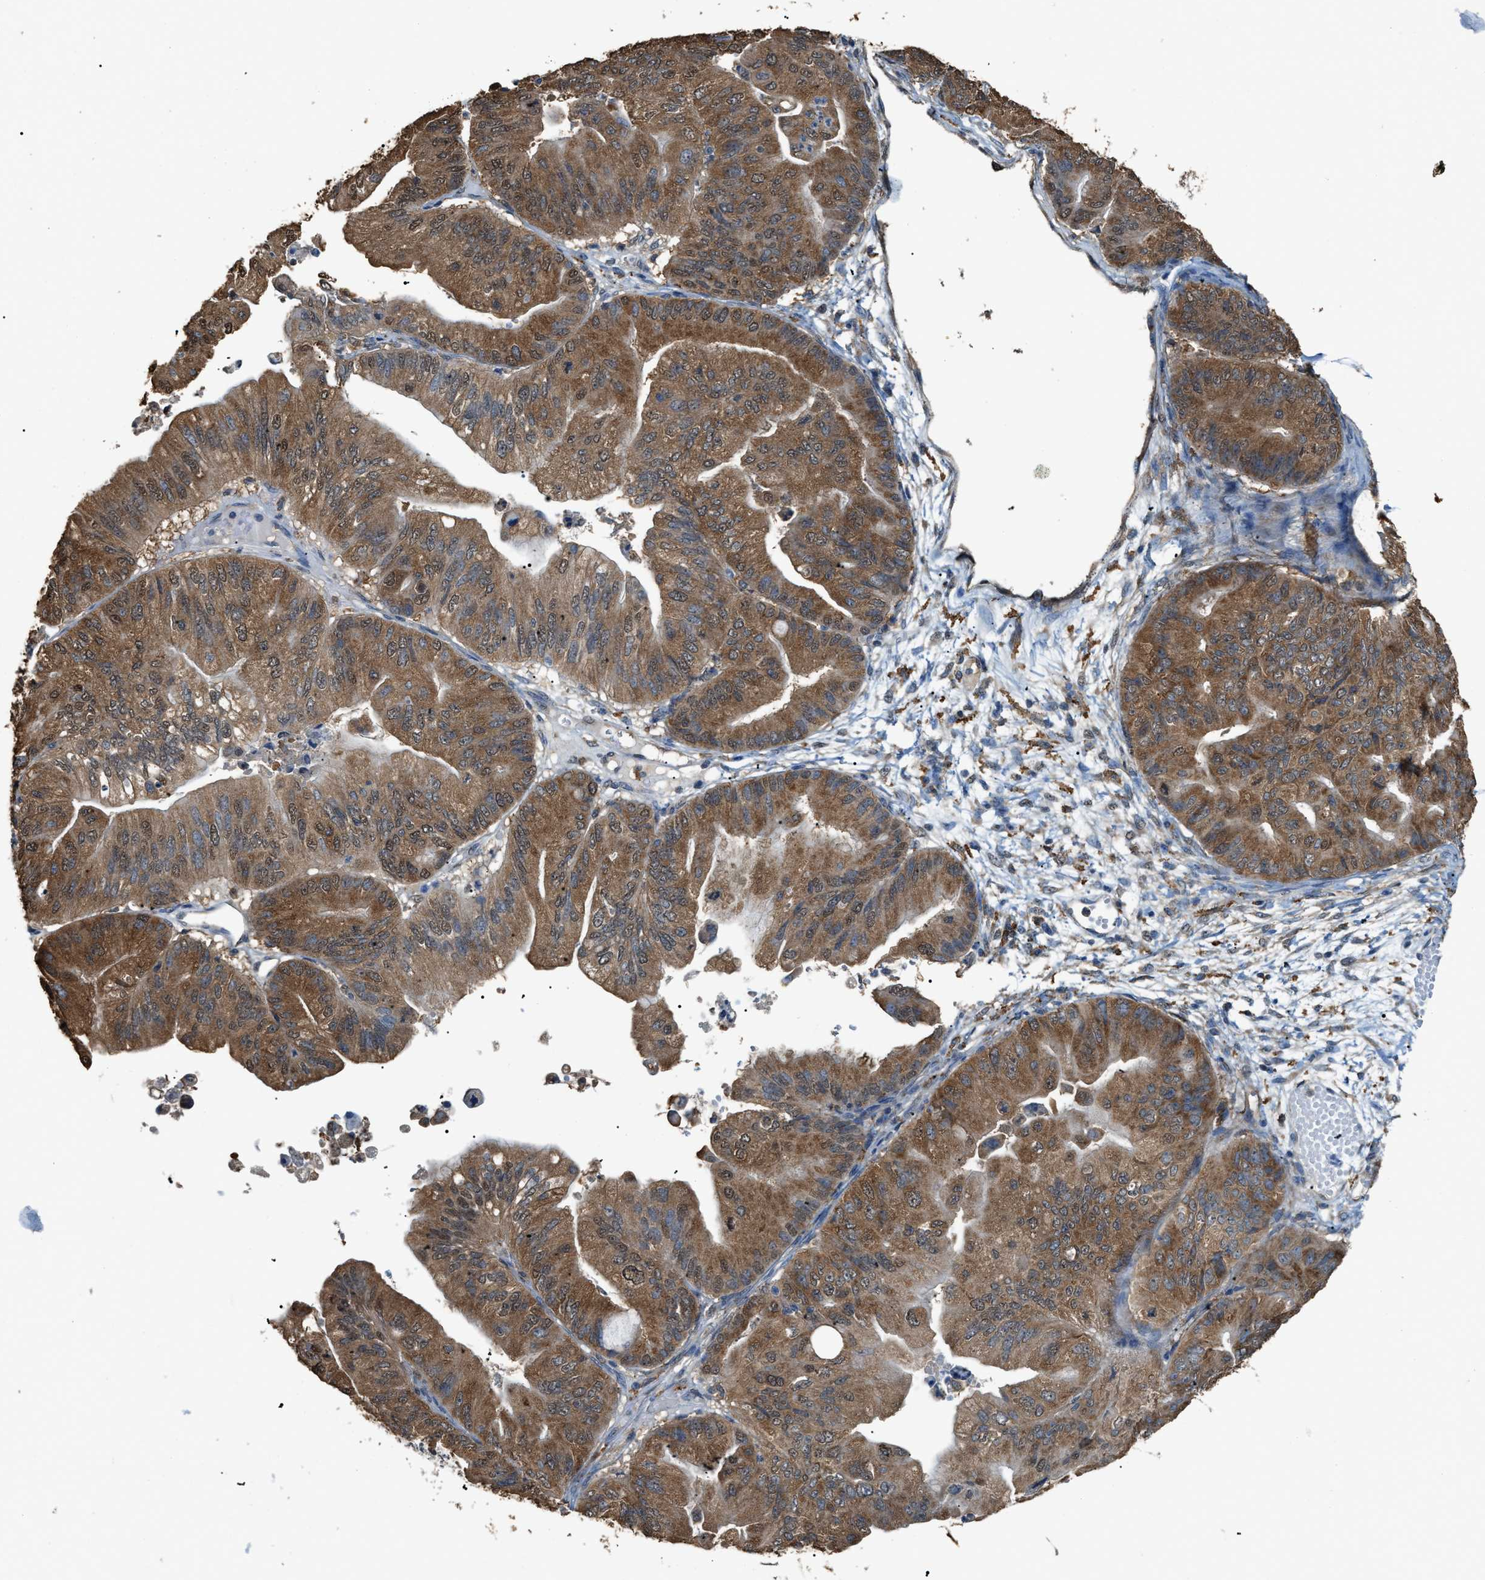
{"staining": {"intensity": "moderate", "quantity": ">75%", "location": "cytoplasmic/membranous"}, "tissue": "ovarian cancer", "cell_type": "Tumor cells", "image_type": "cancer", "snomed": [{"axis": "morphology", "description": "Cystadenocarcinoma, mucinous, NOS"}, {"axis": "topography", "description": "Ovary"}], "caption": "Immunohistochemical staining of ovarian cancer (mucinous cystadenocarcinoma) reveals medium levels of moderate cytoplasmic/membranous protein positivity in about >75% of tumor cells.", "gene": "GCN1", "patient": {"sex": "female", "age": 61}}